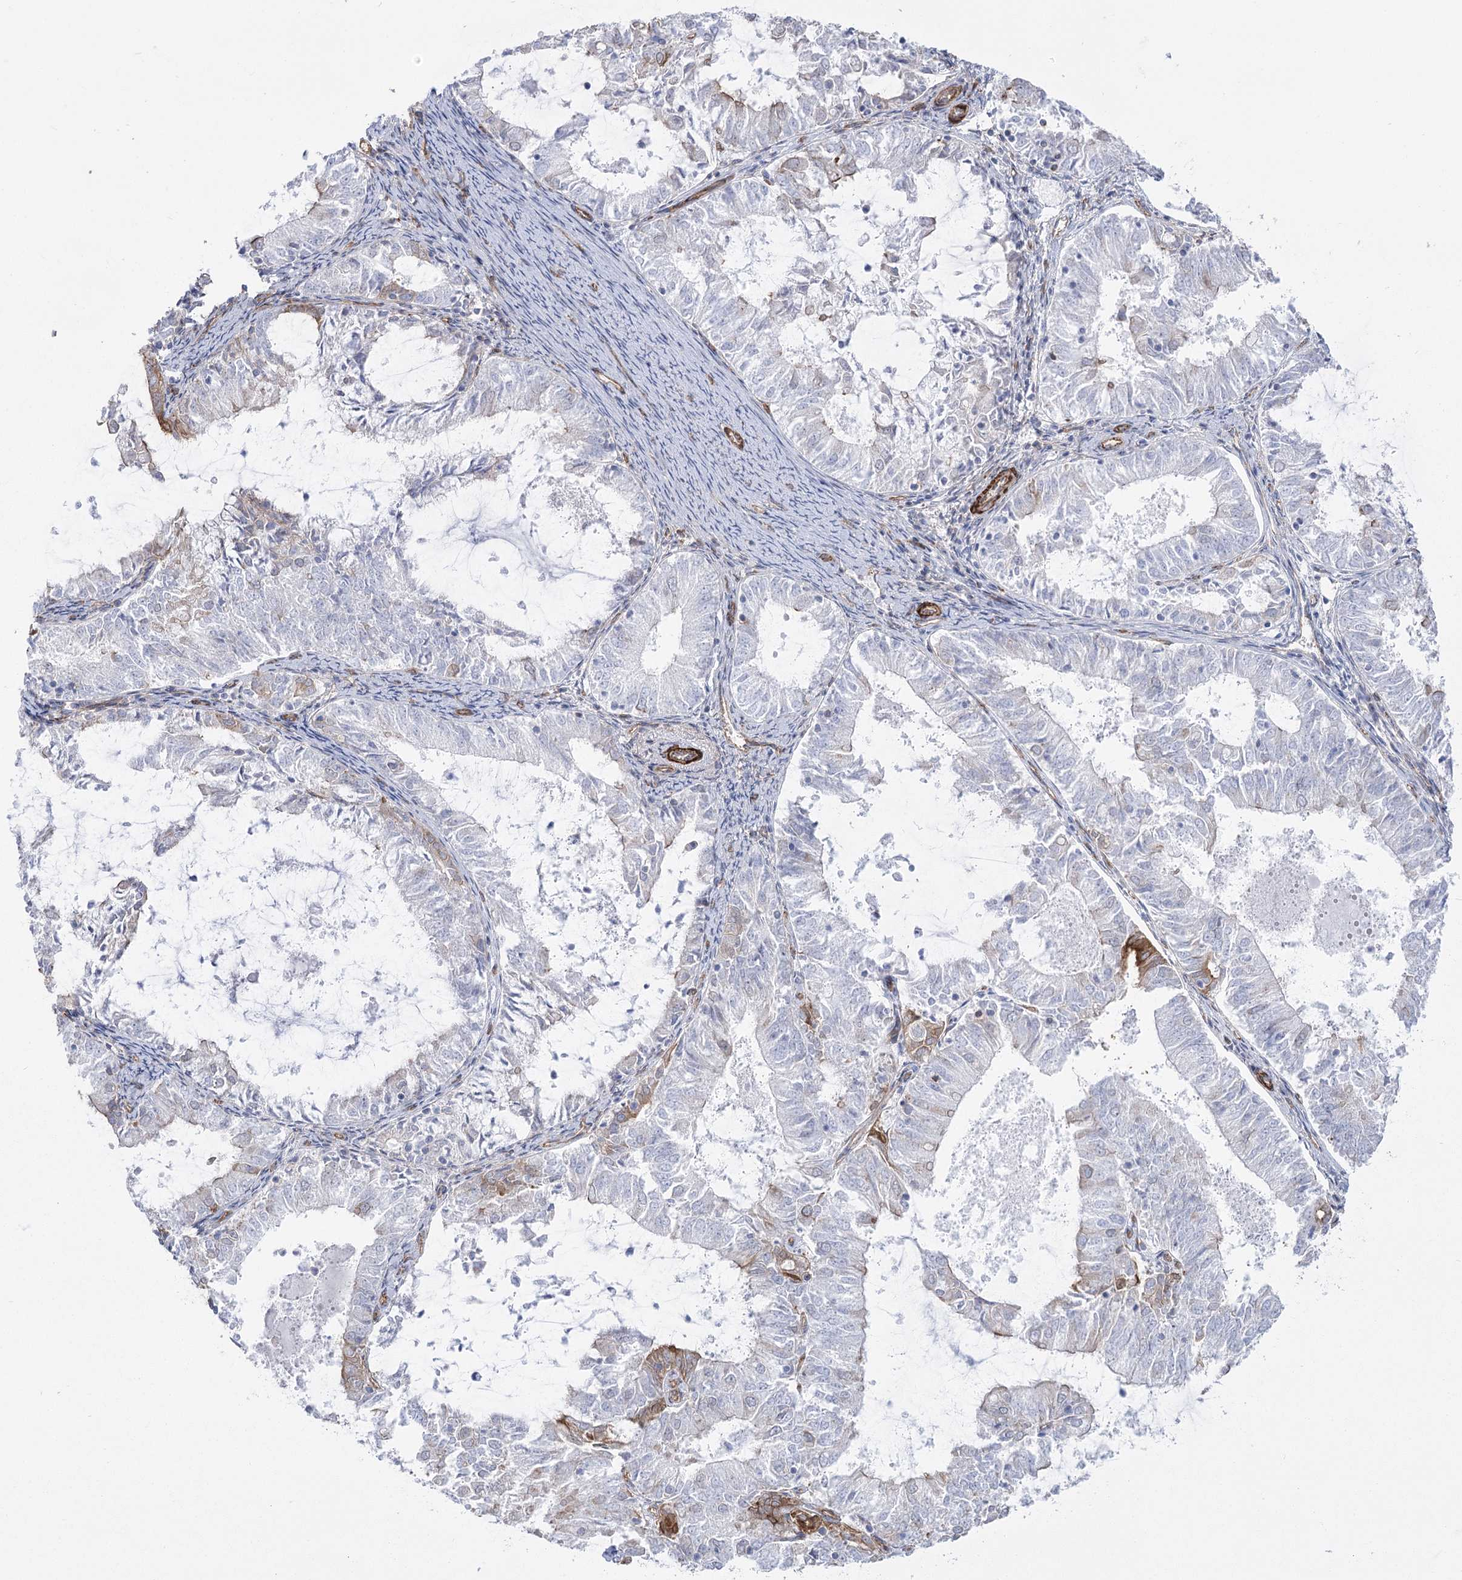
{"staining": {"intensity": "negative", "quantity": "none", "location": "none"}, "tissue": "endometrial cancer", "cell_type": "Tumor cells", "image_type": "cancer", "snomed": [{"axis": "morphology", "description": "Adenocarcinoma, NOS"}, {"axis": "topography", "description": "Endometrium"}], "caption": "Endometrial cancer stained for a protein using immunohistochemistry displays no positivity tumor cells.", "gene": "PLEKHA5", "patient": {"sex": "female", "age": 57}}